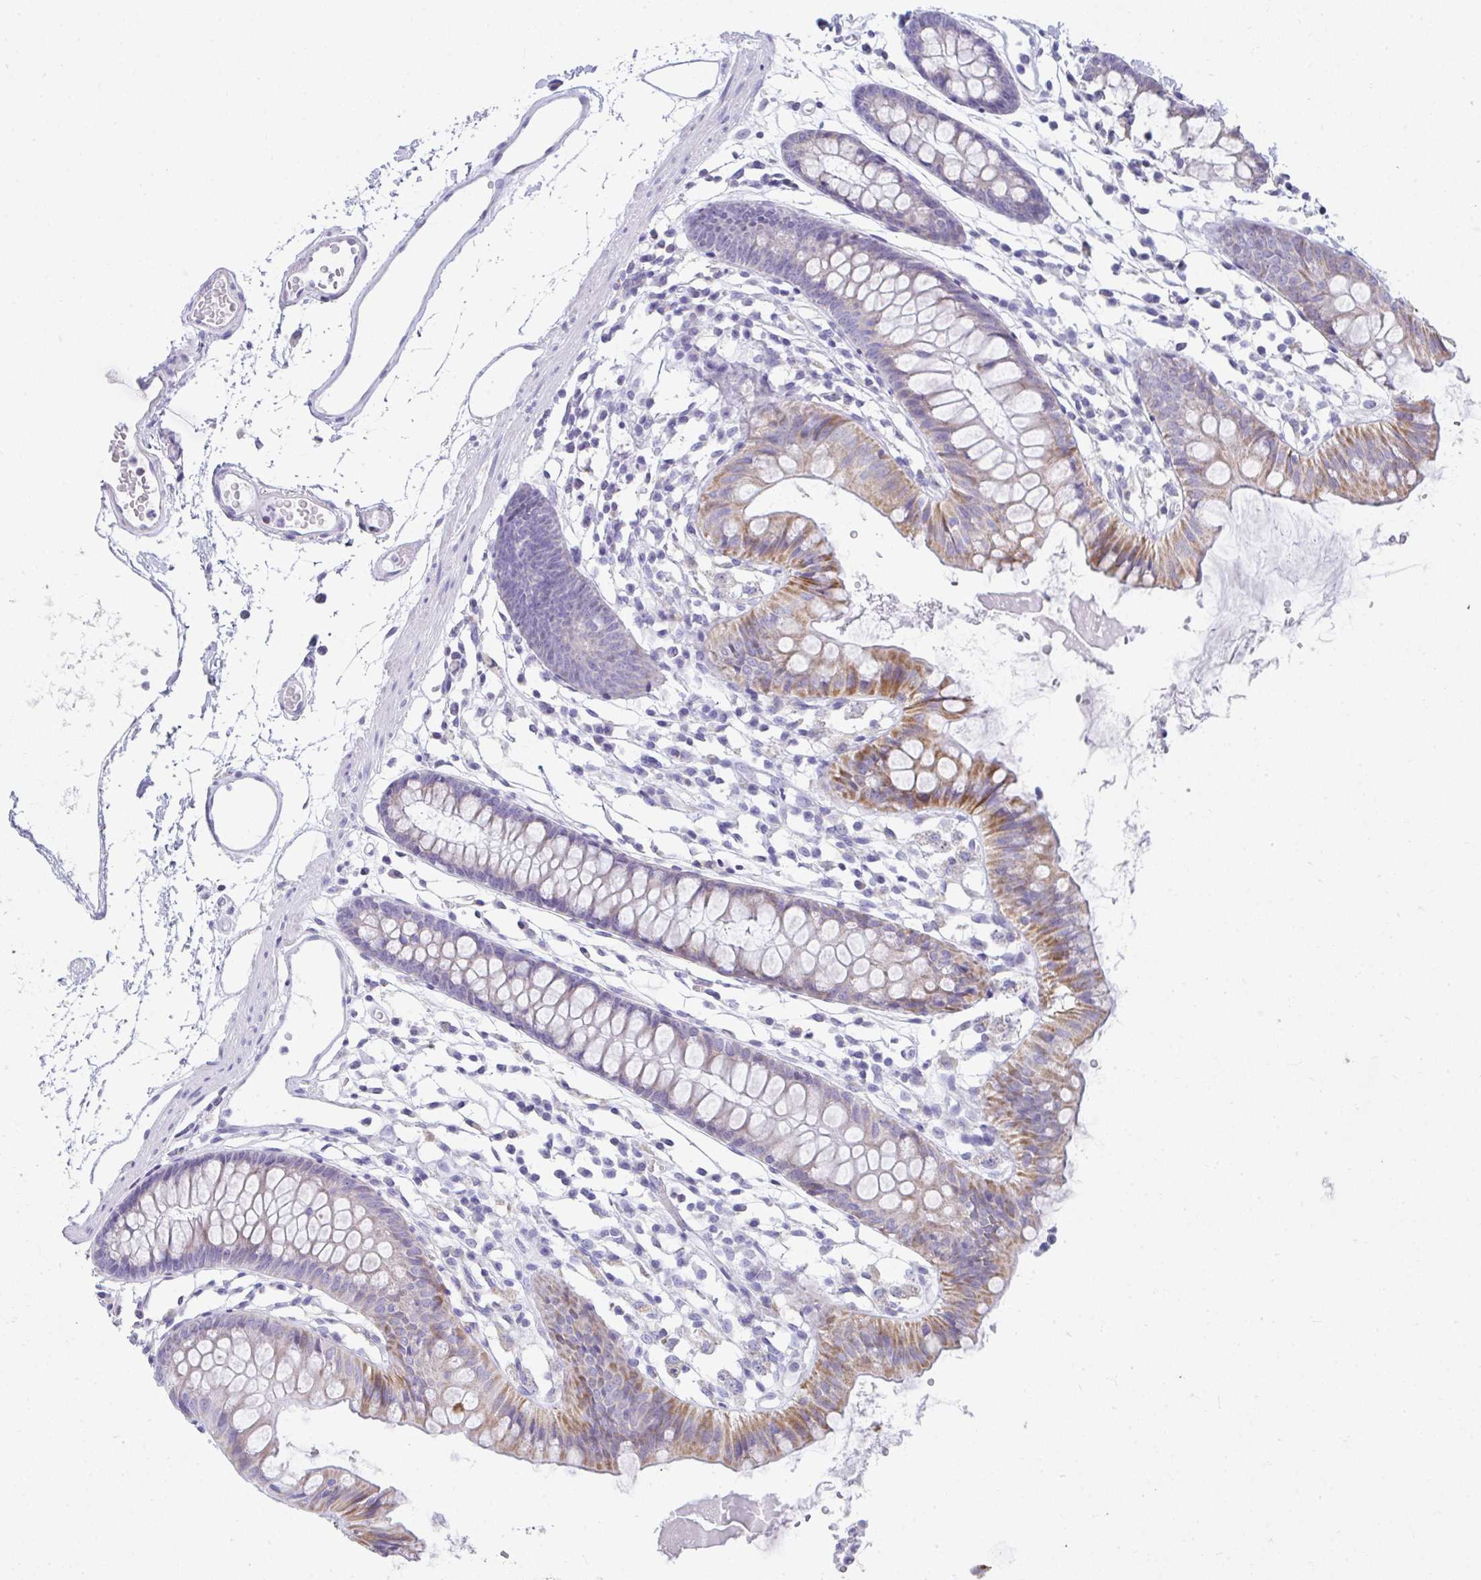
{"staining": {"intensity": "negative", "quantity": "none", "location": "none"}, "tissue": "colon", "cell_type": "Endothelial cells", "image_type": "normal", "snomed": [{"axis": "morphology", "description": "Normal tissue, NOS"}, {"axis": "topography", "description": "Colon"}], "caption": "The micrograph exhibits no staining of endothelial cells in normal colon.", "gene": "RLF", "patient": {"sex": "female", "age": 84}}